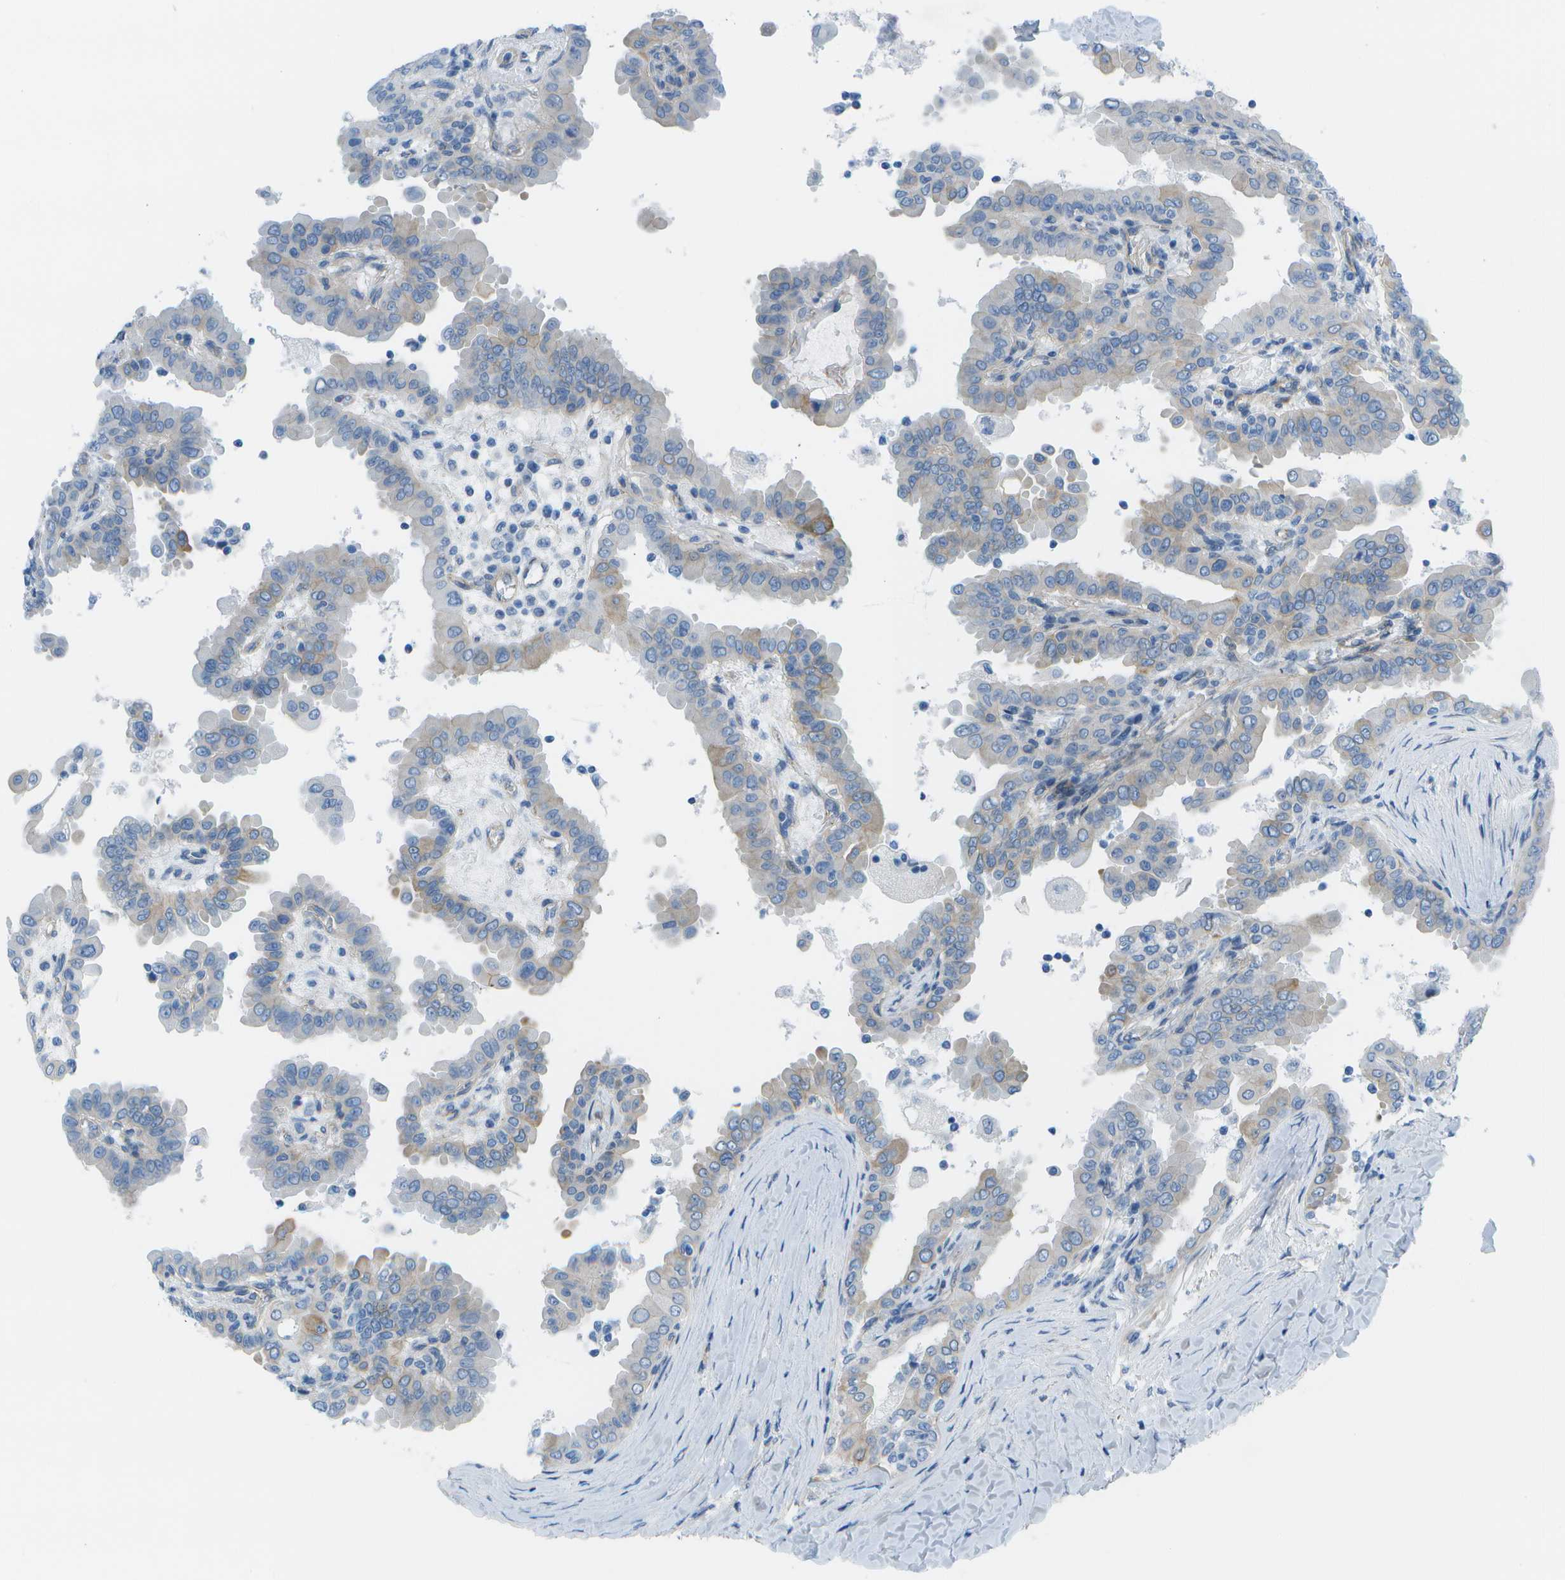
{"staining": {"intensity": "weak", "quantity": "<25%", "location": "cytoplasmic/membranous"}, "tissue": "thyroid cancer", "cell_type": "Tumor cells", "image_type": "cancer", "snomed": [{"axis": "morphology", "description": "Papillary adenocarcinoma, NOS"}, {"axis": "topography", "description": "Thyroid gland"}], "caption": "This is an immunohistochemistry photomicrograph of human thyroid cancer (papillary adenocarcinoma). There is no positivity in tumor cells.", "gene": "SORBS3", "patient": {"sex": "male", "age": 33}}